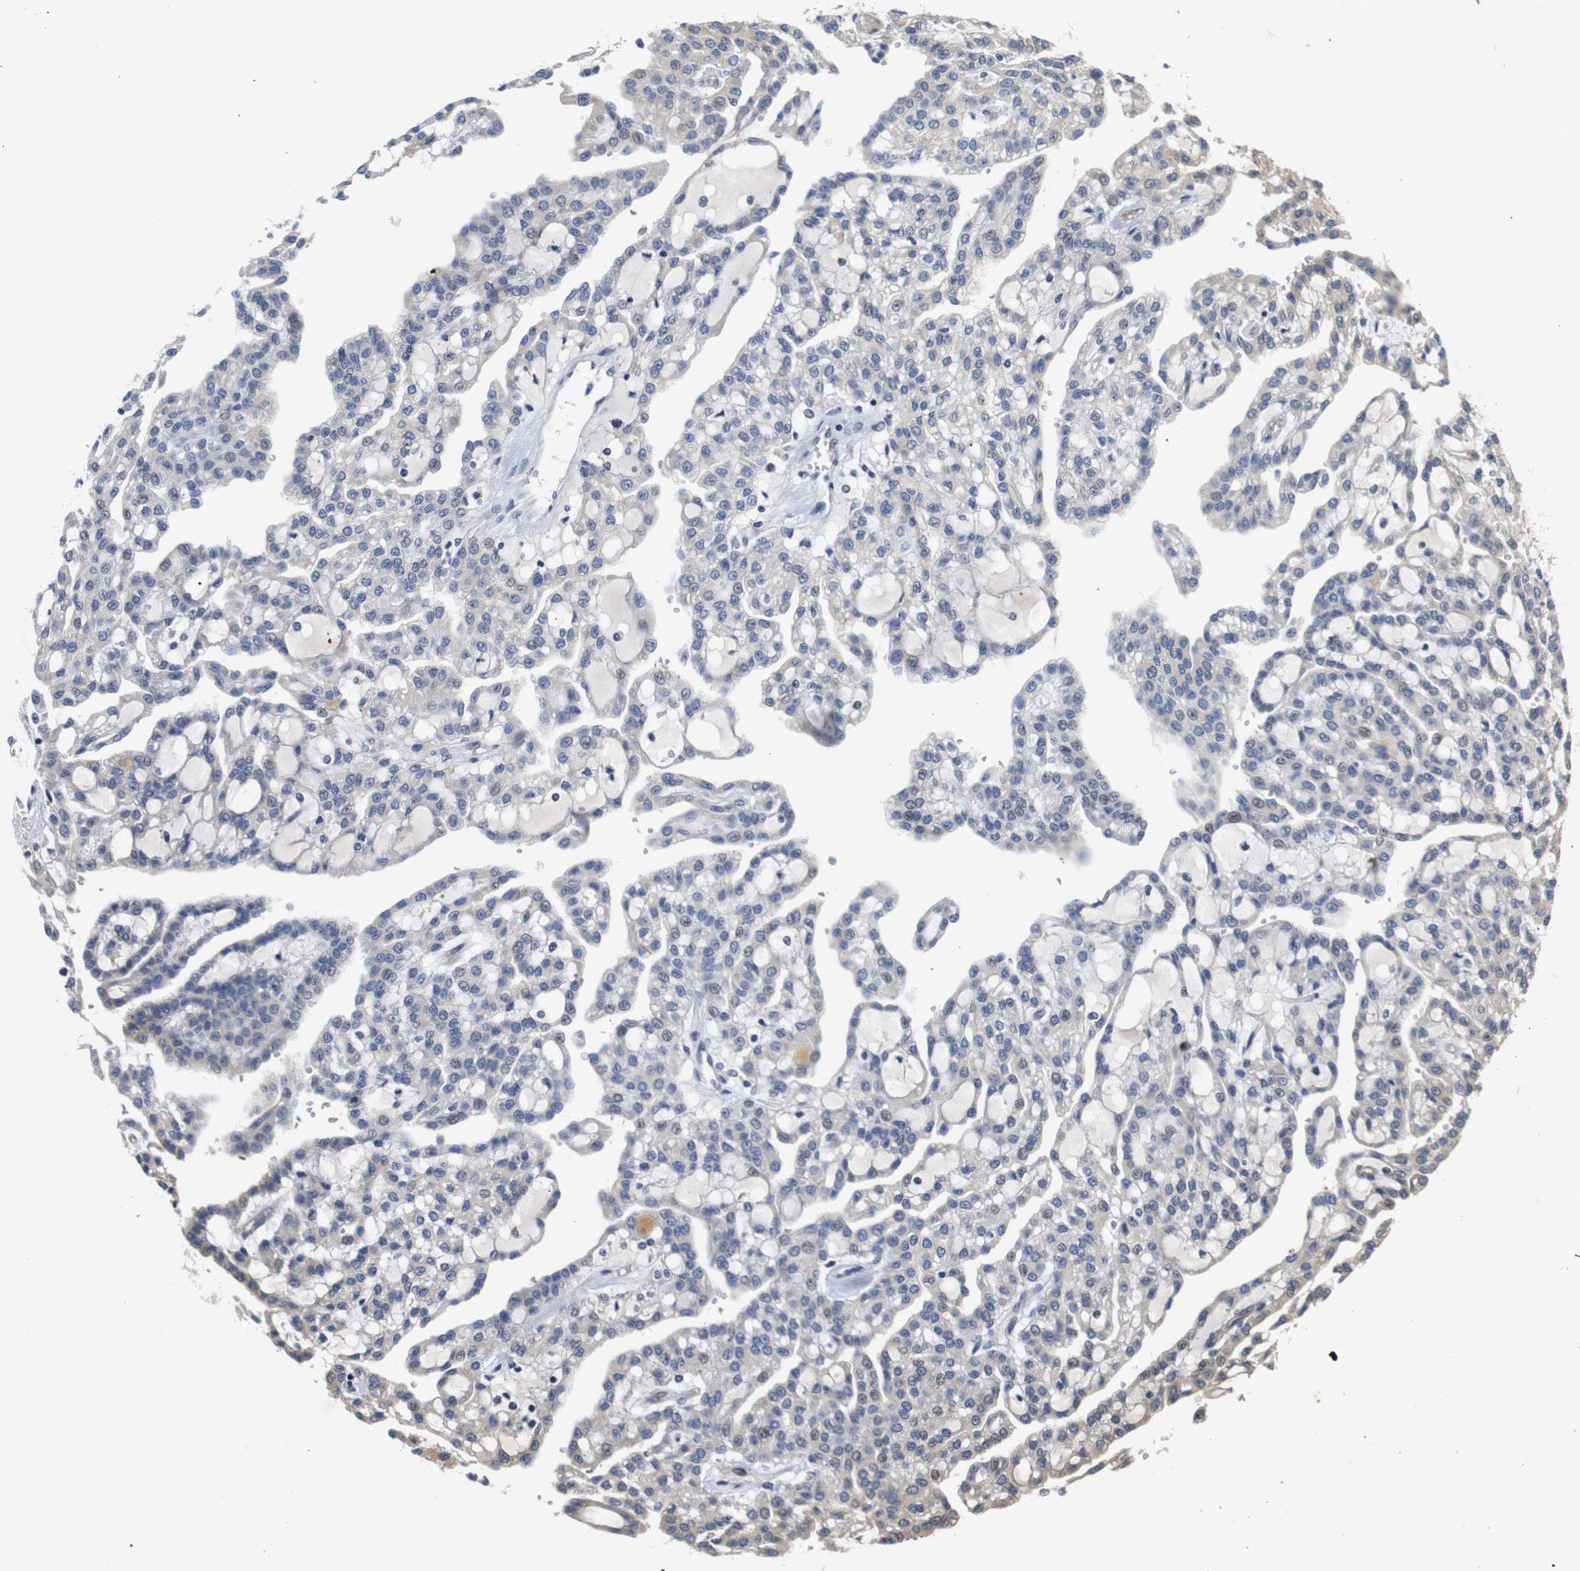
{"staining": {"intensity": "weak", "quantity": "<25%", "location": "cytoplasmic/membranous"}, "tissue": "renal cancer", "cell_type": "Tumor cells", "image_type": "cancer", "snomed": [{"axis": "morphology", "description": "Adenocarcinoma, NOS"}, {"axis": "topography", "description": "Kidney"}], "caption": "The immunohistochemistry image has no significant expression in tumor cells of renal adenocarcinoma tissue.", "gene": "RIPK1", "patient": {"sex": "male", "age": 63}}